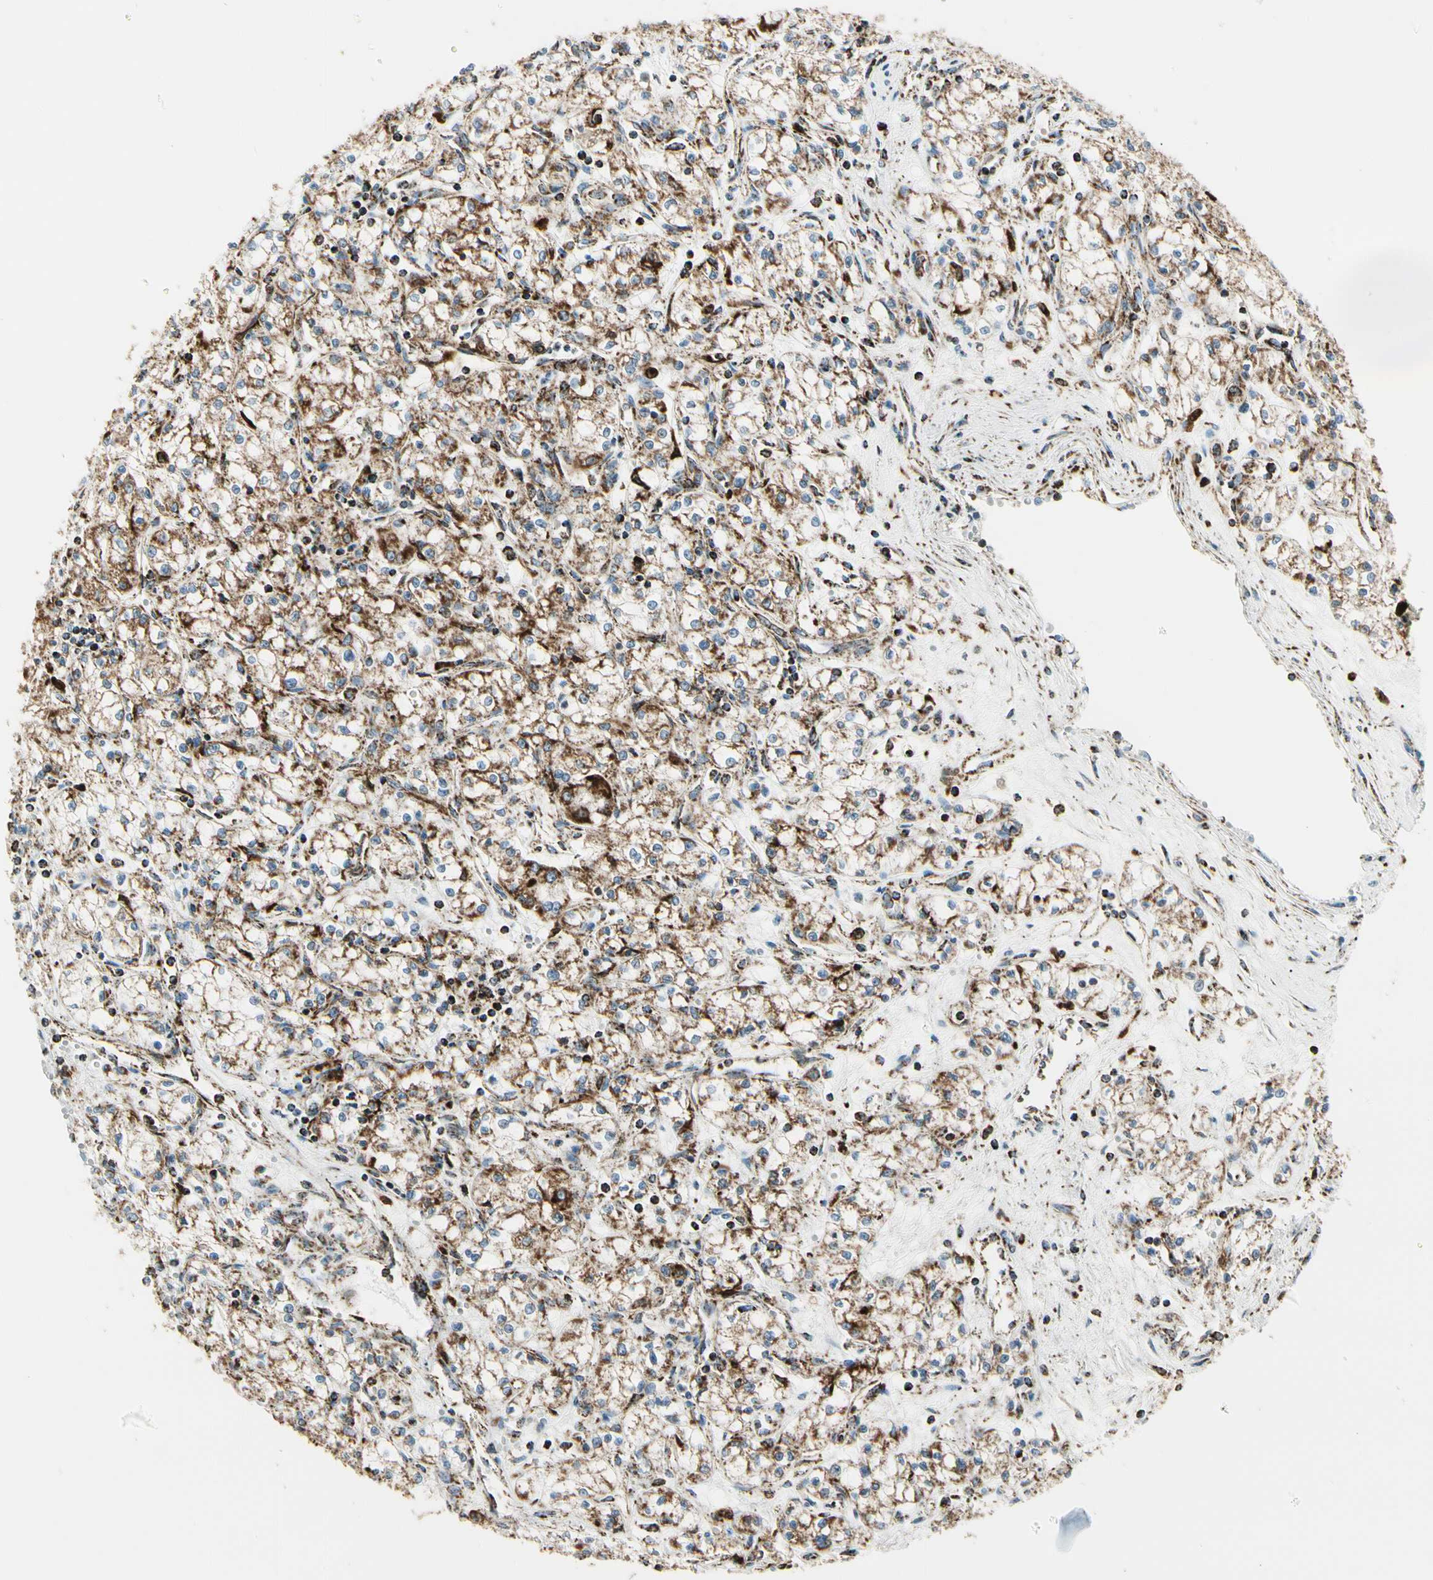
{"staining": {"intensity": "moderate", "quantity": ">75%", "location": "cytoplasmic/membranous"}, "tissue": "renal cancer", "cell_type": "Tumor cells", "image_type": "cancer", "snomed": [{"axis": "morphology", "description": "Normal tissue, NOS"}, {"axis": "morphology", "description": "Adenocarcinoma, NOS"}, {"axis": "topography", "description": "Kidney"}], "caption": "Protein staining by immunohistochemistry shows moderate cytoplasmic/membranous expression in about >75% of tumor cells in adenocarcinoma (renal).", "gene": "ME2", "patient": {"sex": "male", "age": 59}}